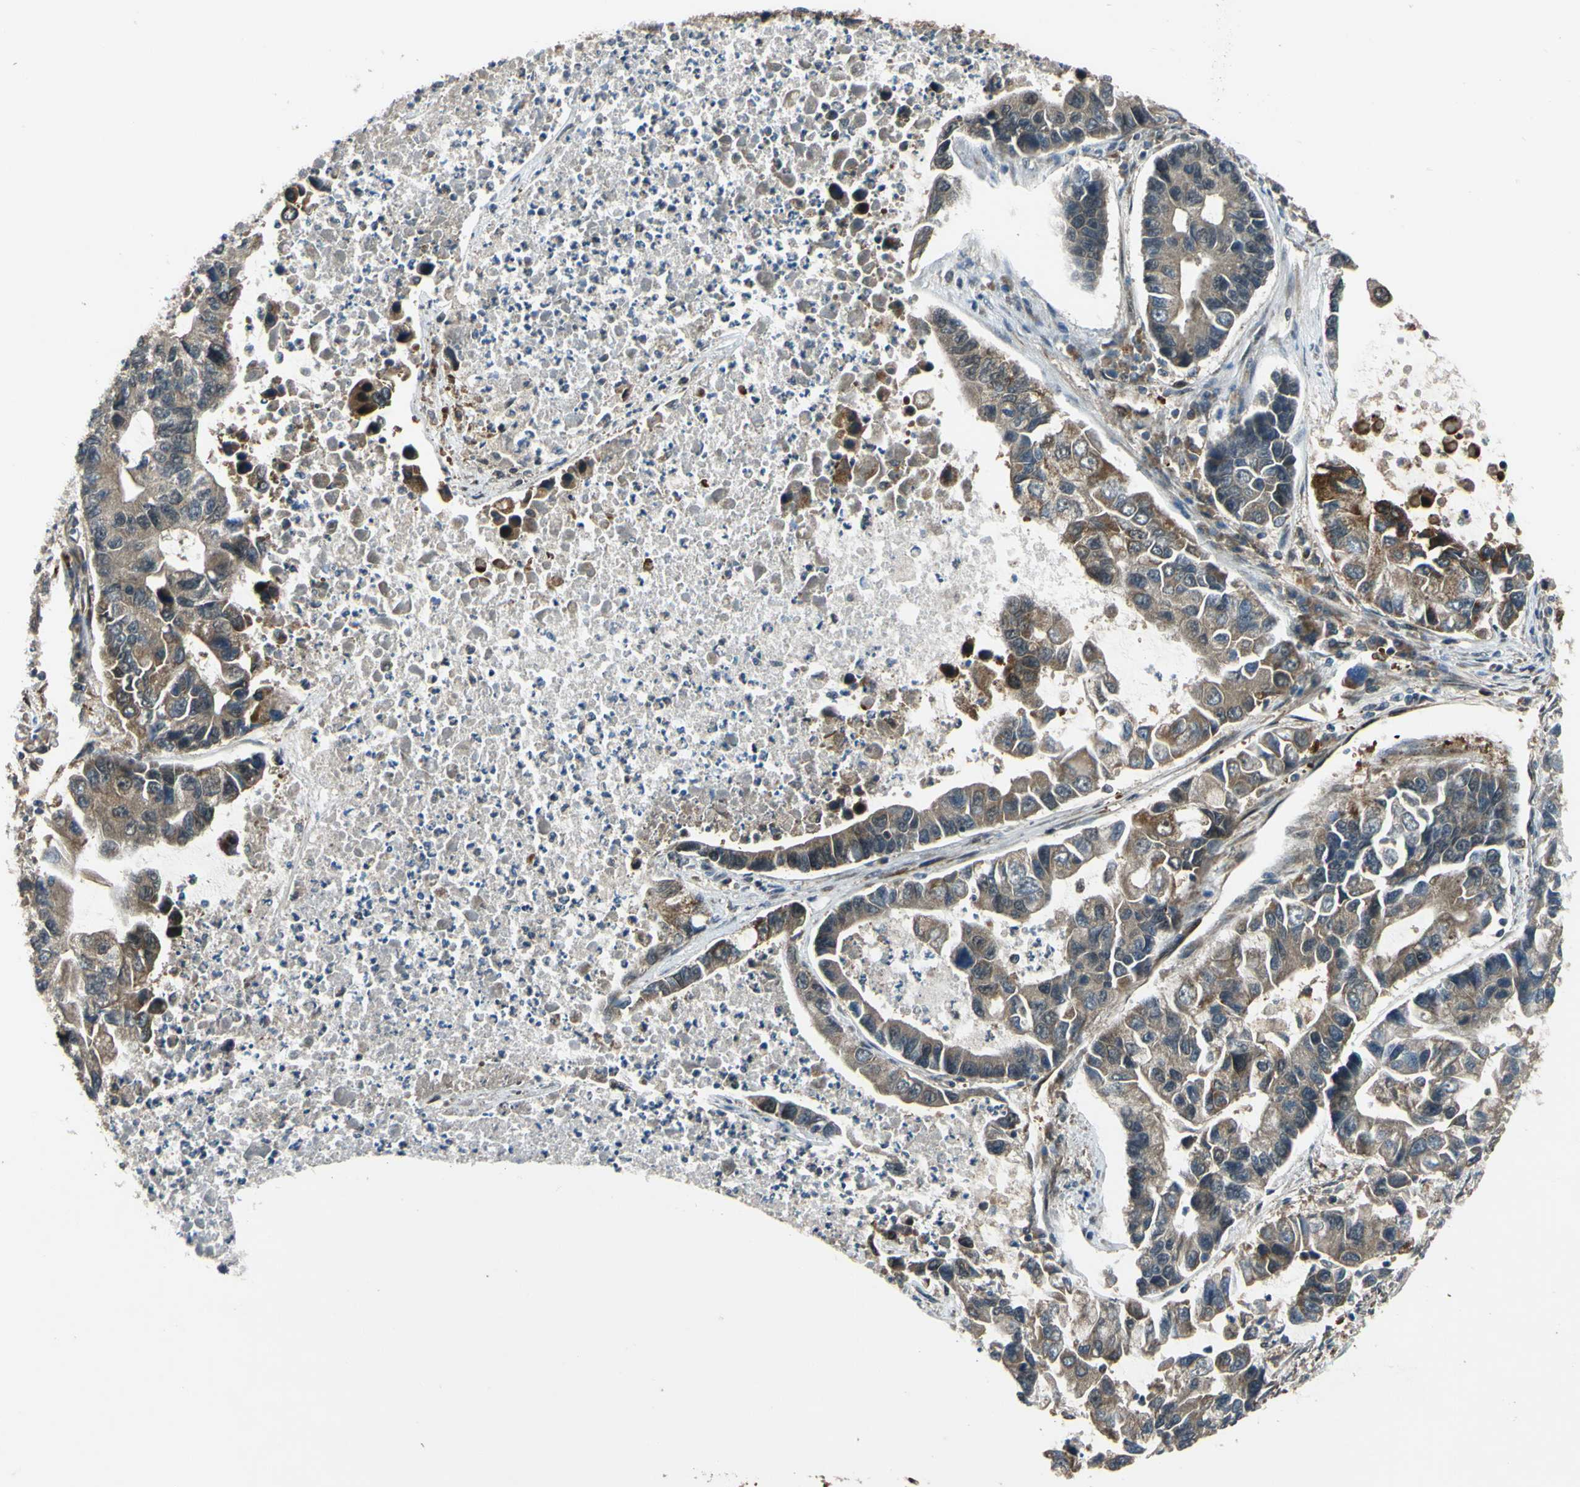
{"staining": {"intensity": "moderate", "quantity": "<25%", "location": "cytoplasmic/membranous"}, "tissue": "lung cancer", "cell_type": "Tumor cells", "image_type": "cancer", "snomed": [{"axis": "morphology", "description": "Adenocarcinoma, NOS"}, {"axis": "topography", "description": "Lung"}], "caption": "Moderate cytoplasmic/membranous positivity is appreciated in about <25% of tumor cells in adenocarcinoma (lung).", "gene": "ABCC8", "patient": {"sex": "female", "age": 51}}